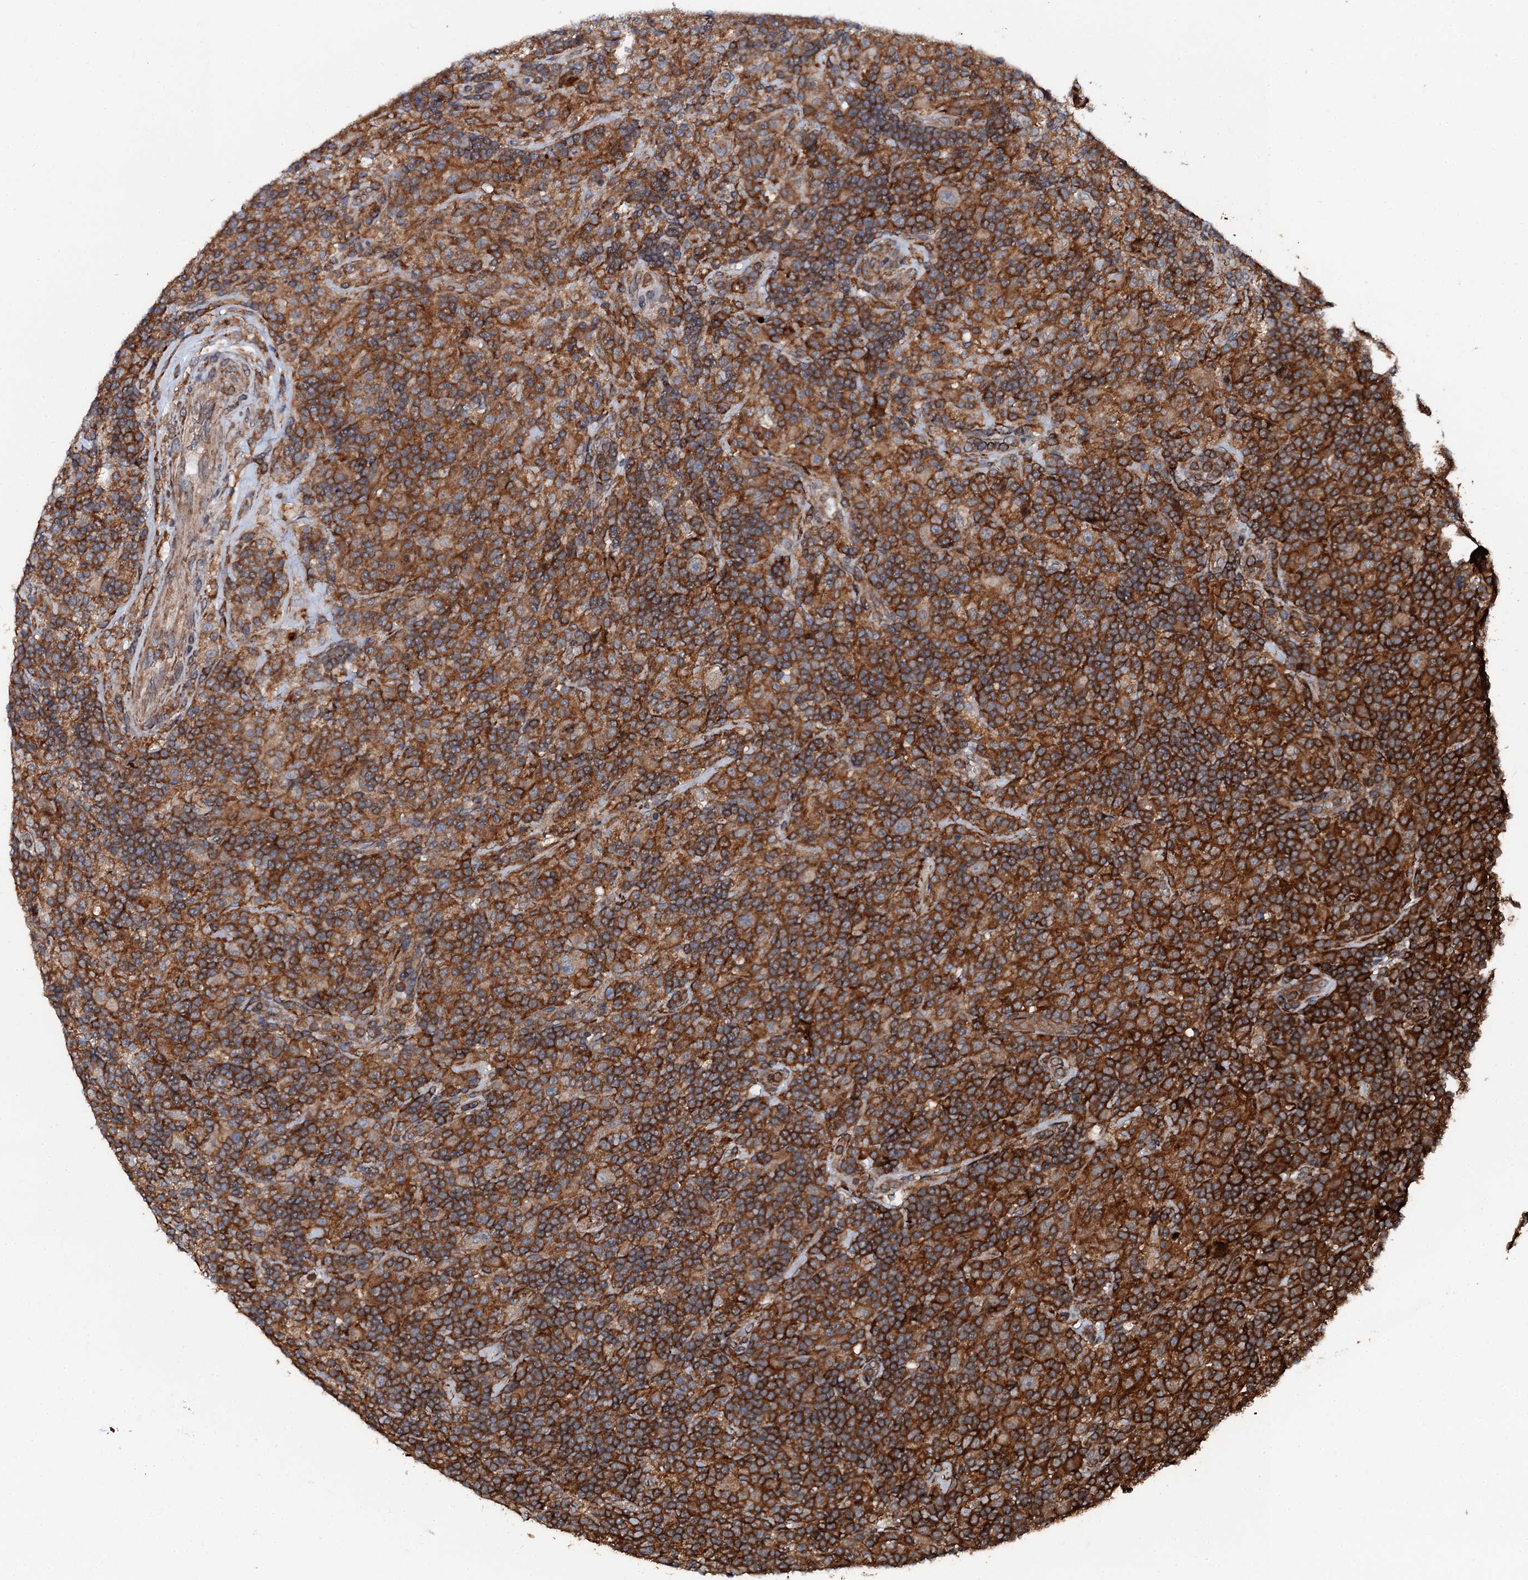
{"staining": {"intensity": "weak", "quantity": ">75%", "location": "cytoplasmic/membranous"}, "tissue": "lymphoma", "cell_type": "Tumor cells", "image_type": "cancer", "snomed": [{"axis": "morphology", "description": "Hodgkin's disease, NOS"}, {"axis": "topography", "description": "Lymph node"}], "caption": "High-magnification brightfield microscopy of Hodgkin's disease stained with DAB (3,3'-diaminobenzidine) (brown) and counterstained with hematoxylin (blue). tumor cells exhibit weak cytoplasmic/membranous staining is present in about>75% of cells.", "gene": "EDC4", "patient": {"sex": "male", "age": 70}}